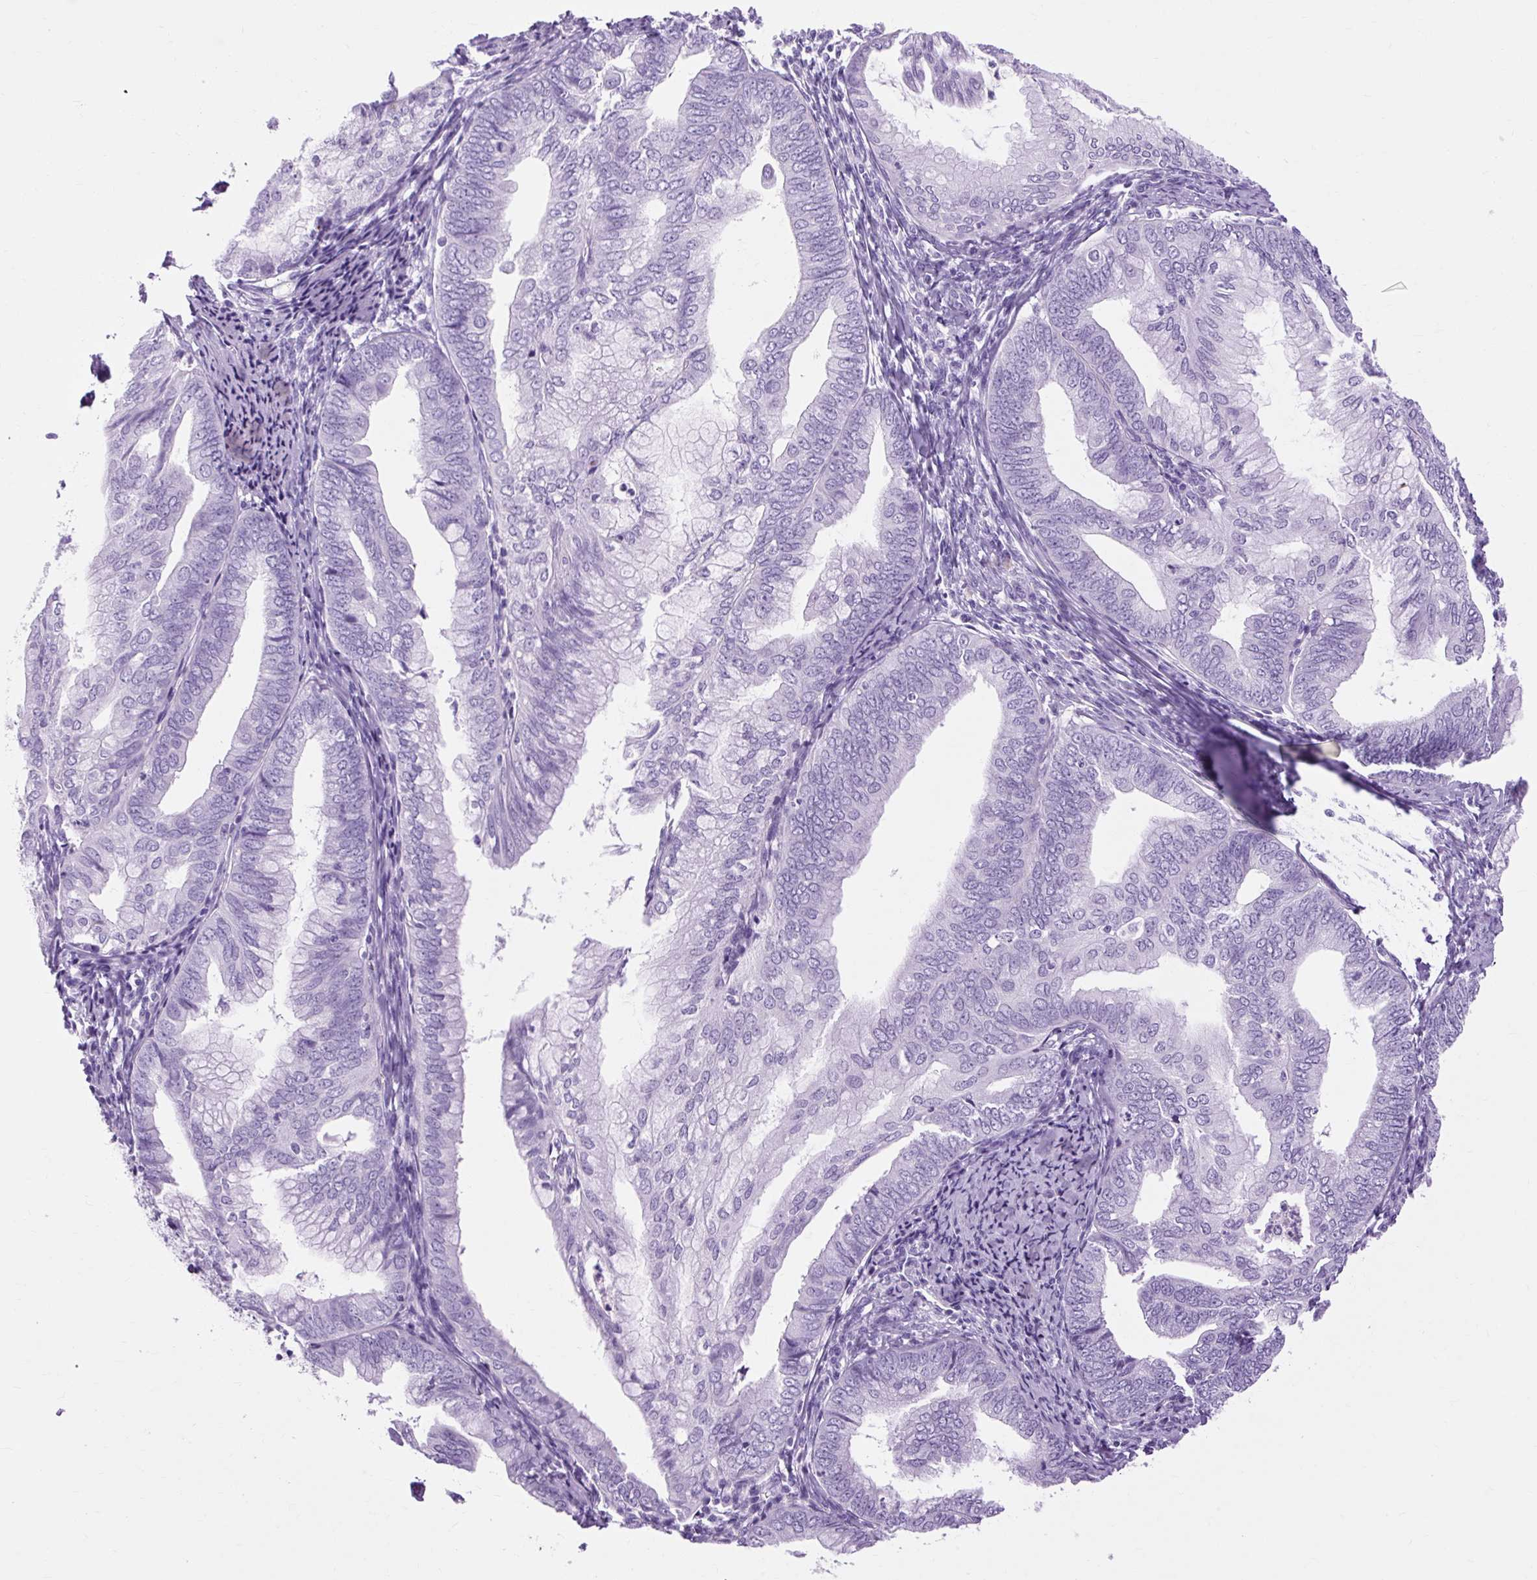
{"staining": {"intensity": "negative", "quantity": "none", "location": "none"}, "tissue": "endometrial cancer", "cell_type": "Tumor cells", "image_type": "cancer", "snomed": [{"axis": "morphology", "description": "Adenocarcinoma, NOS"}, {"axis": "topography", "description": "Endometrium"}], "caption": "A high-resolution histopathology image shows immunohistochemistry staining of endometrial cancer, which exhibits no significant positivity in tumor cells.", "gene": "OOEP", "patient": {"sex": "female", "age": 75}}